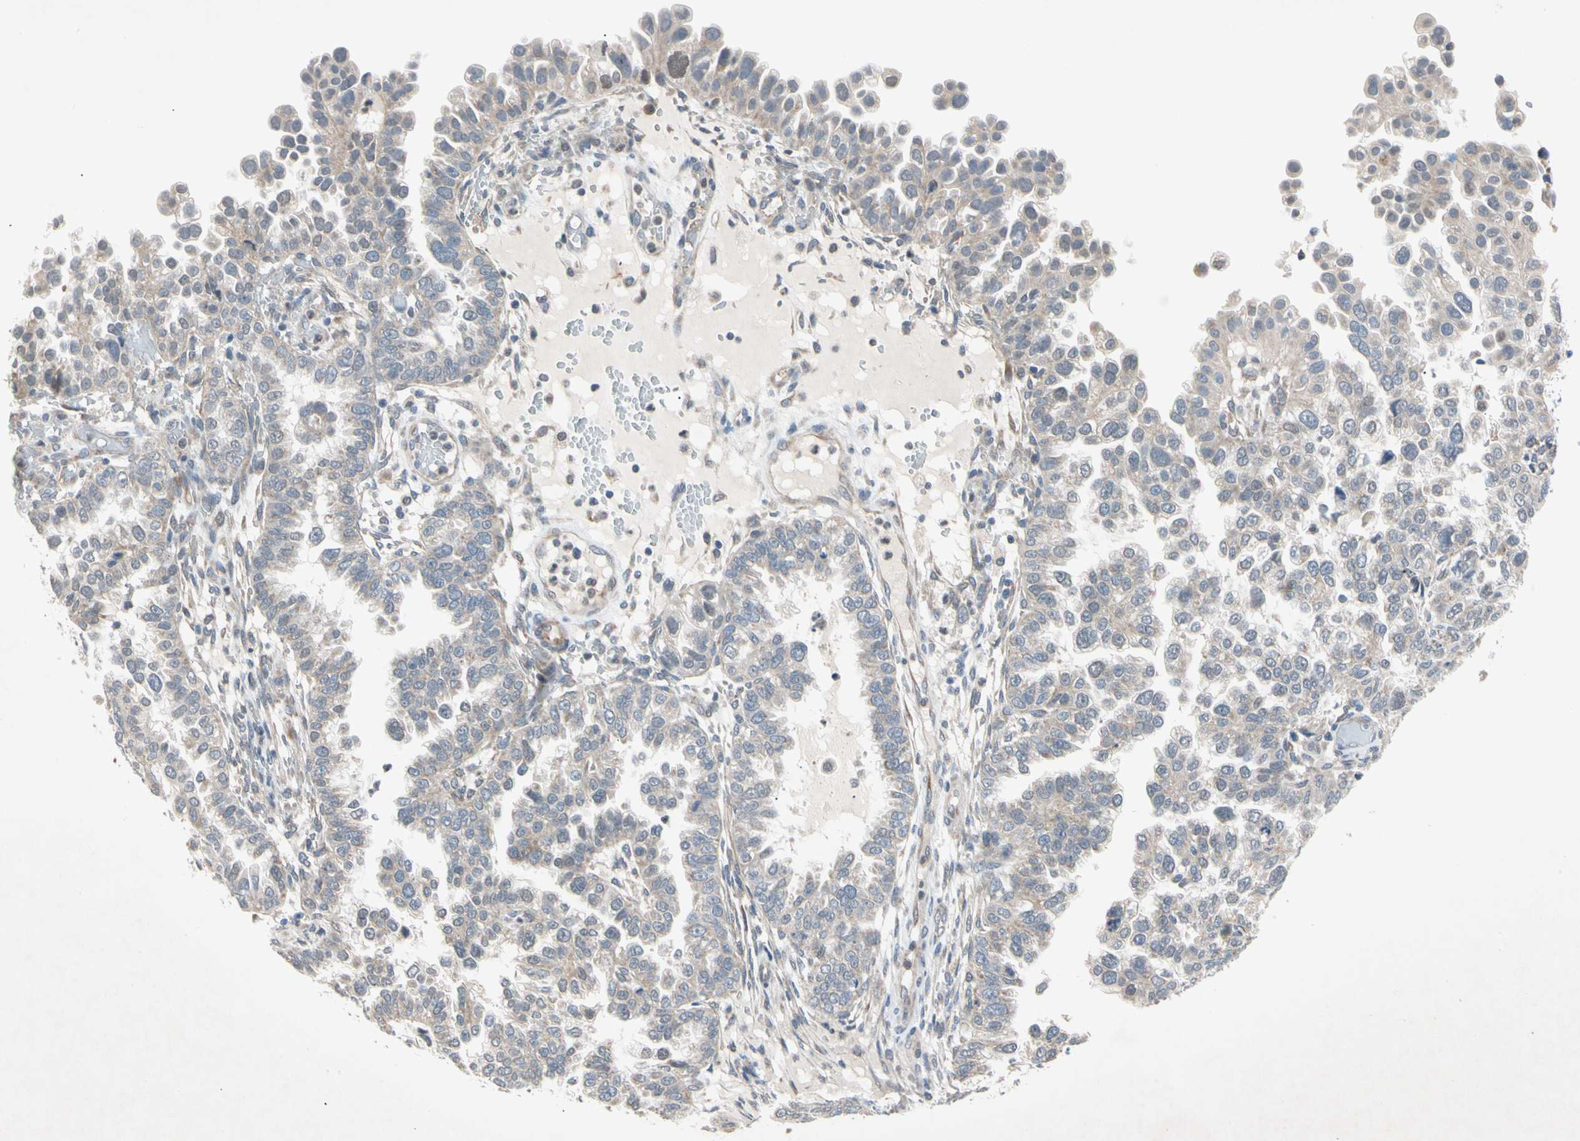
{"staining": {"intensity": "weak", "quantity": ">75%", "location": "cytoplasmic/membranous"}, "tissue": "endometrial cancer", "cell_type": "Tumor cells", "image_type": "cancer", "snomed": [{"axis": "morphology", "description": "Adenocarcinoma, NOS"}, {"axis": "topography", "description": "Endometrium"}], "caption": "The photomicrograph displays immunohistochemical staining of endometrial adenocarcinoma. There is weak cytoplasmic/membranous expression is appreciated in approximately >75% of tumor cells.", "gene": "MARK1", "patient": {"sex": "female", "age": 85}}